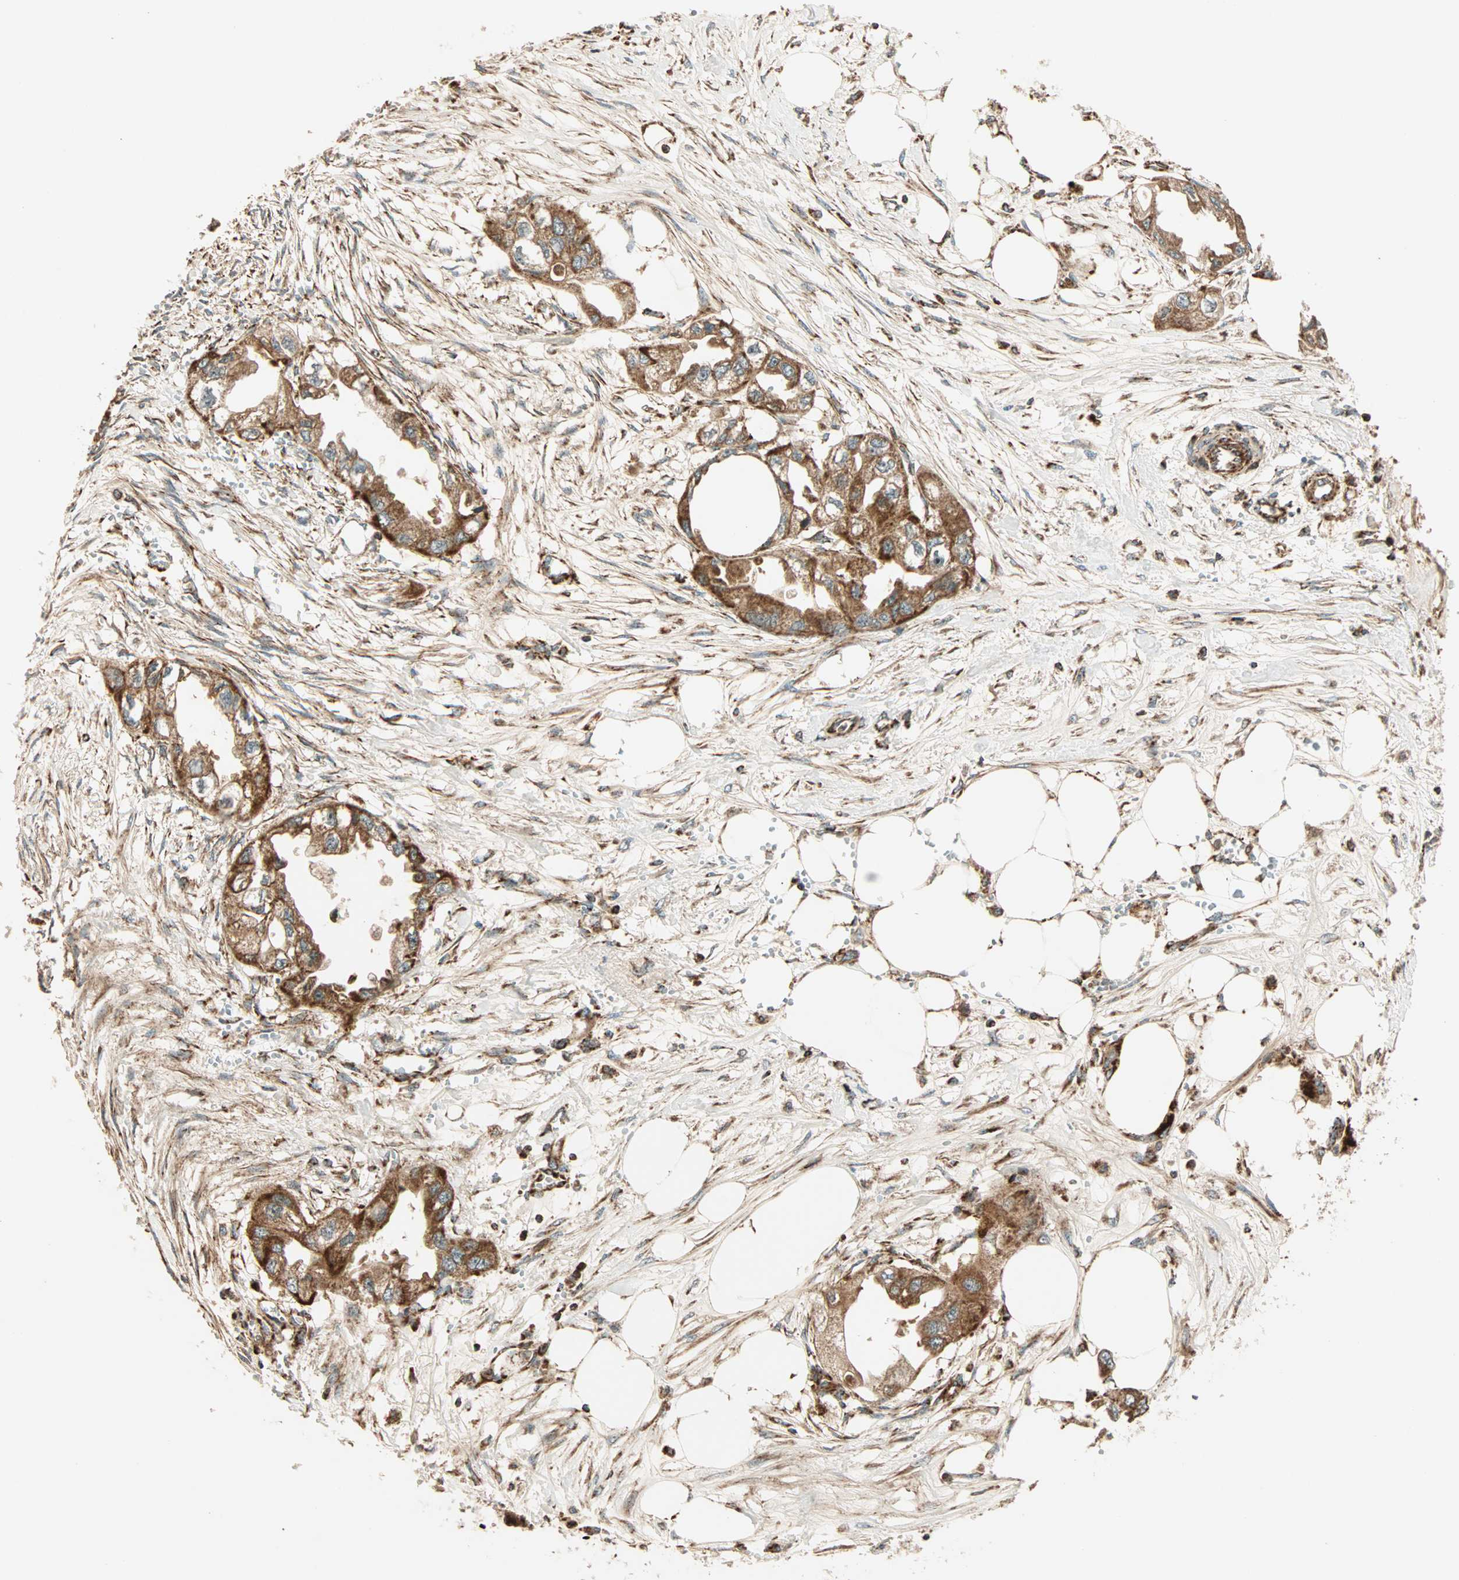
{"staining": {"intensity": "weak", "quantity": ">75%", "location": "cytoplasmic/membranous"}, "tissue": "endometrial cancer", "cell_type": "Tumor cells", "image_type": "cancer", "snomed": [{"axis": "morphology", "description": "Adenocarcinoma, NOS"}, {"axis": "topography", "description": "Endometrium"}], "caption": "An image of human adenocarcinoma (endometrial) stained for a protein shows weak cytoplasmic/membranous brown staining in tumor cells.", "gene": "SPRY4", "patient": {"sex": "female", "age": 67}}